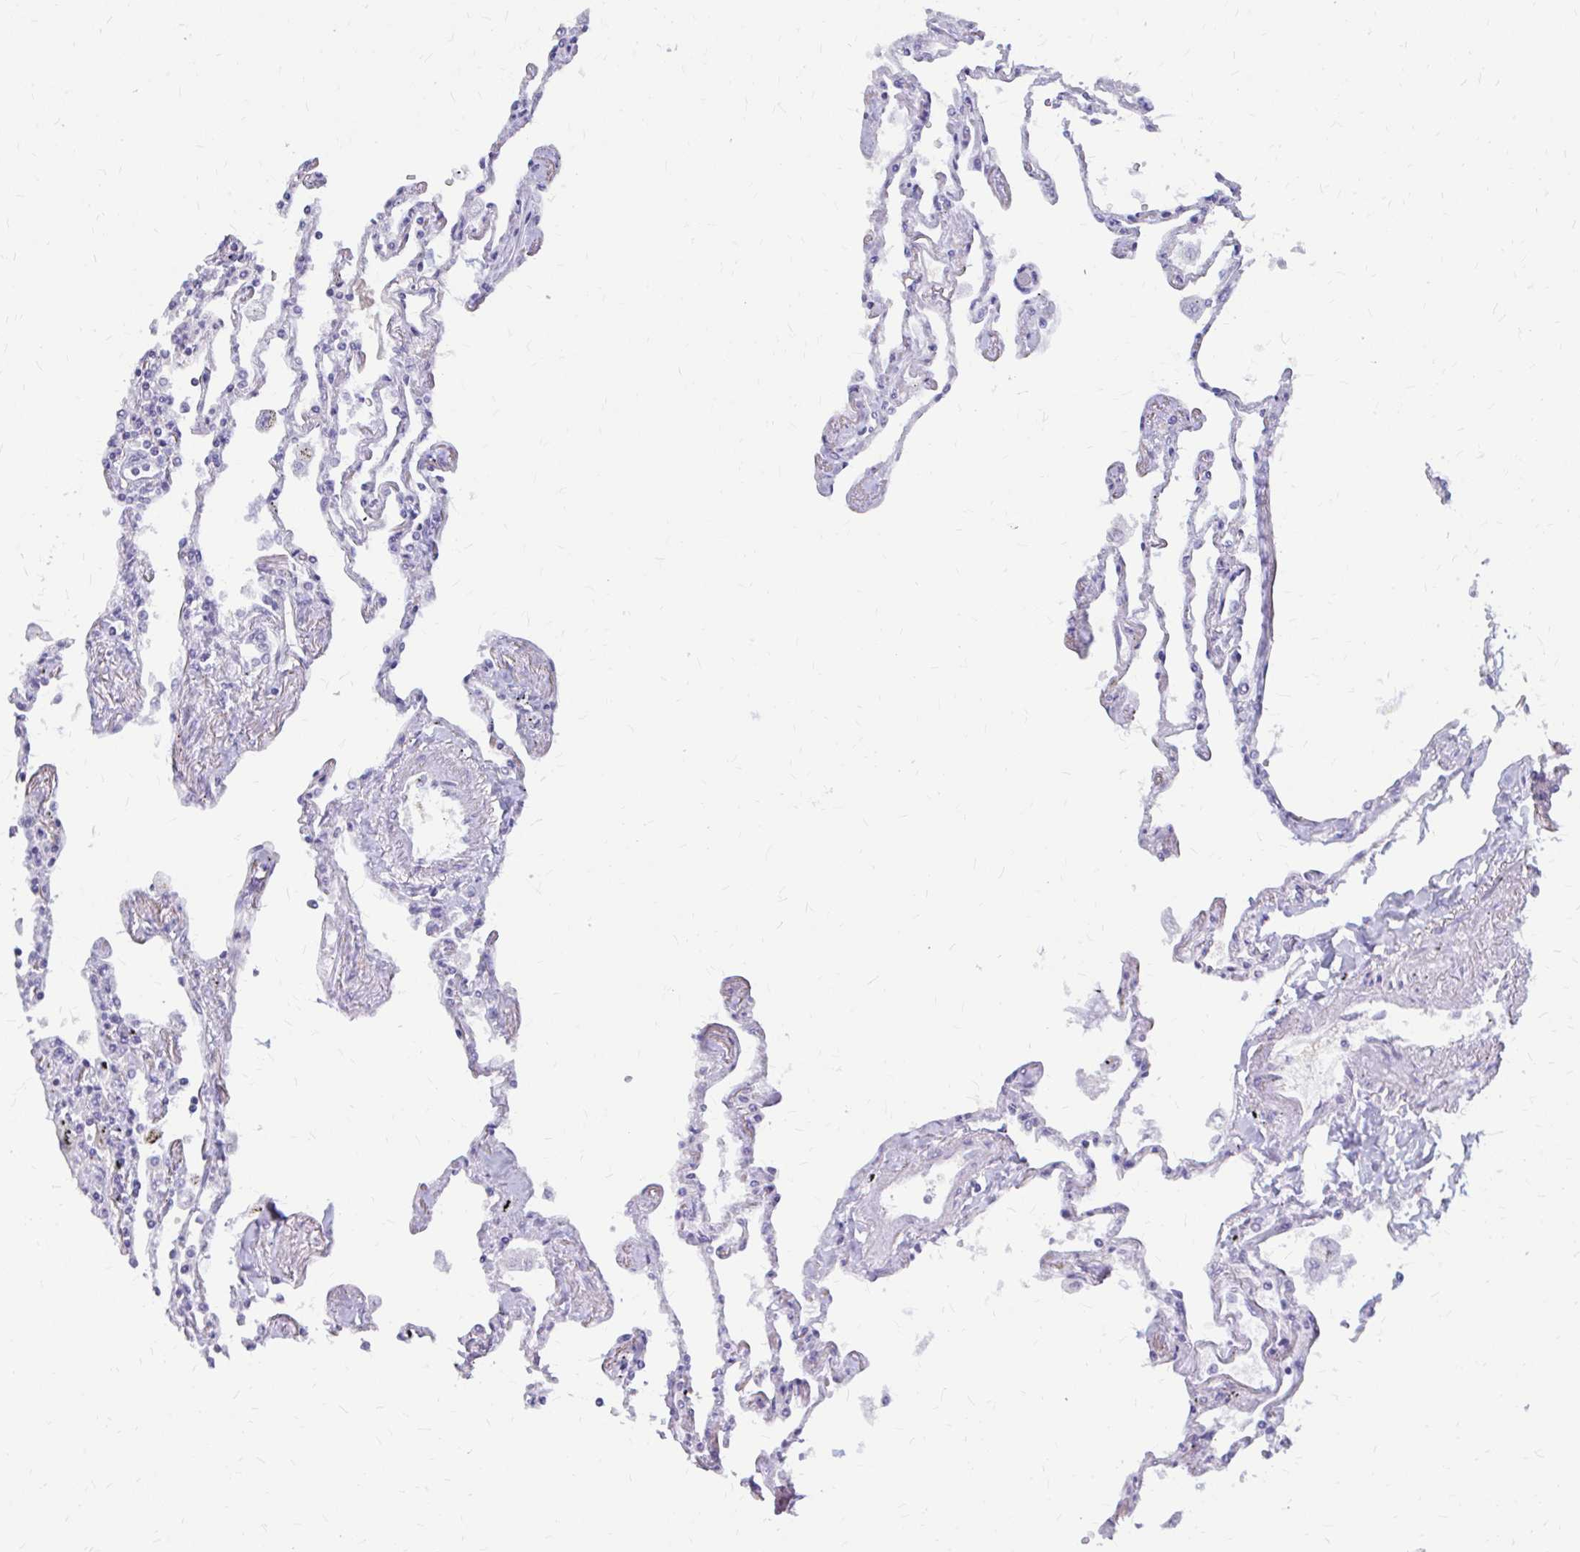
{"staining": {"intensity": "negative", "quantity": "none", "location": "none"}, "tissue": "lung", "cell_type": "Alveolar cells", "image_type": "normal", "snomed": [{"axis": "morphology", "description": "Normal tissue, NOS"}, {"axis": "topography", "description": "Lung"}], "caption": "A histopathology image of lung stained for a protein shows no brown staining in alveolar cells. (Stains: DAB immunohistochemistry with hematoxylin counter stain, Microscopy: brightfield microscopy at high magnification).", "gene": "RGS16", "patient": {"sex": "female", "age": 67}}